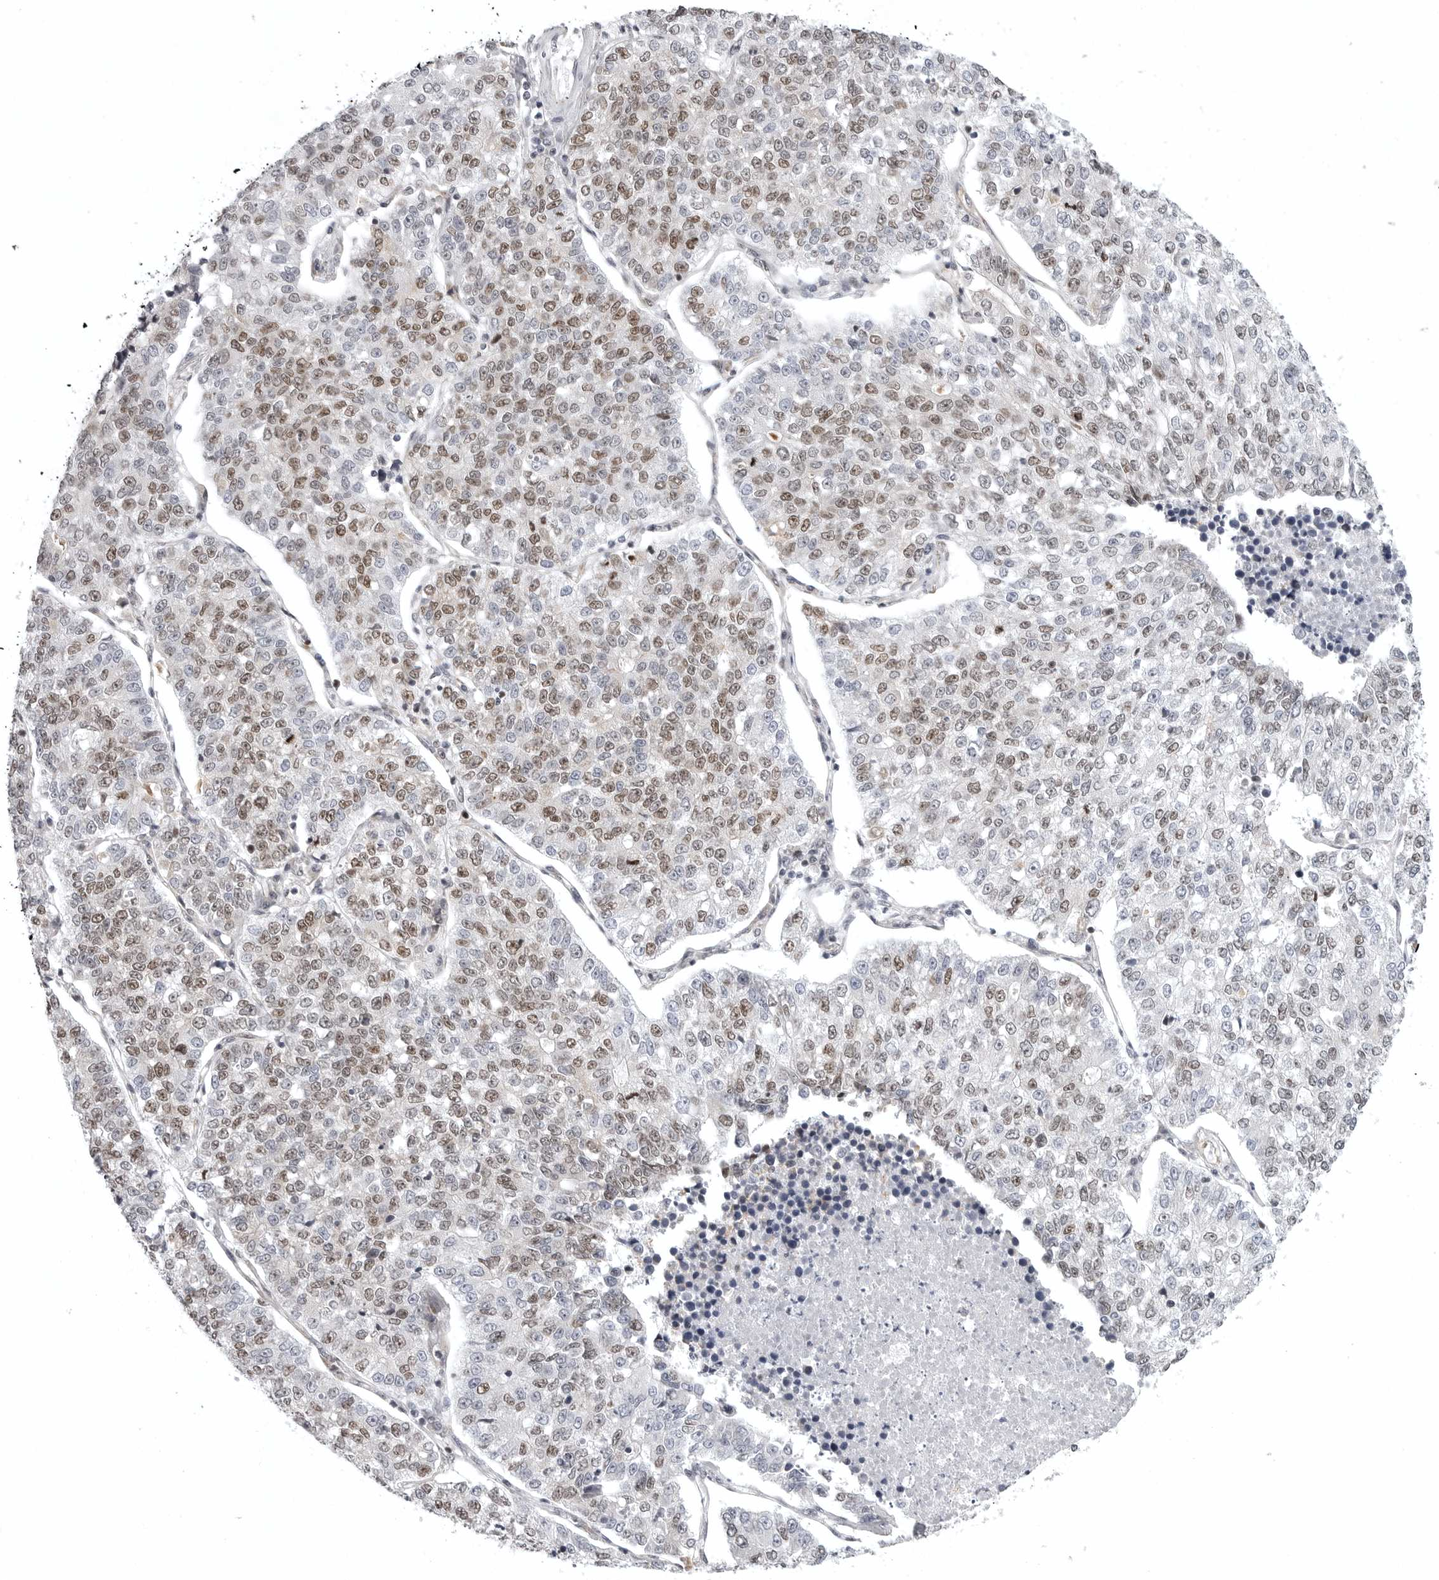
{"staining": {"intensity": "moderate", "quantity": "25%-75%", "location": "nuclear"}, "tissue": "lung cancer", "cell_type": "Tumor cells", "image_type": "cancer", "snomed": [{"axis": "morphology", "description": "Adenocarcinoma, NOS"}, {"axis": "topography", "description": "Lung"}], "caption": "IHC histopathology image of human lung cancer stained for a protein (brown), which shows medium levels of moderate nuclear staining in approximately 25%-75% of tumor cells.", "gene": "PRDM10", "patient": {"sex": "male", "age": 49}}